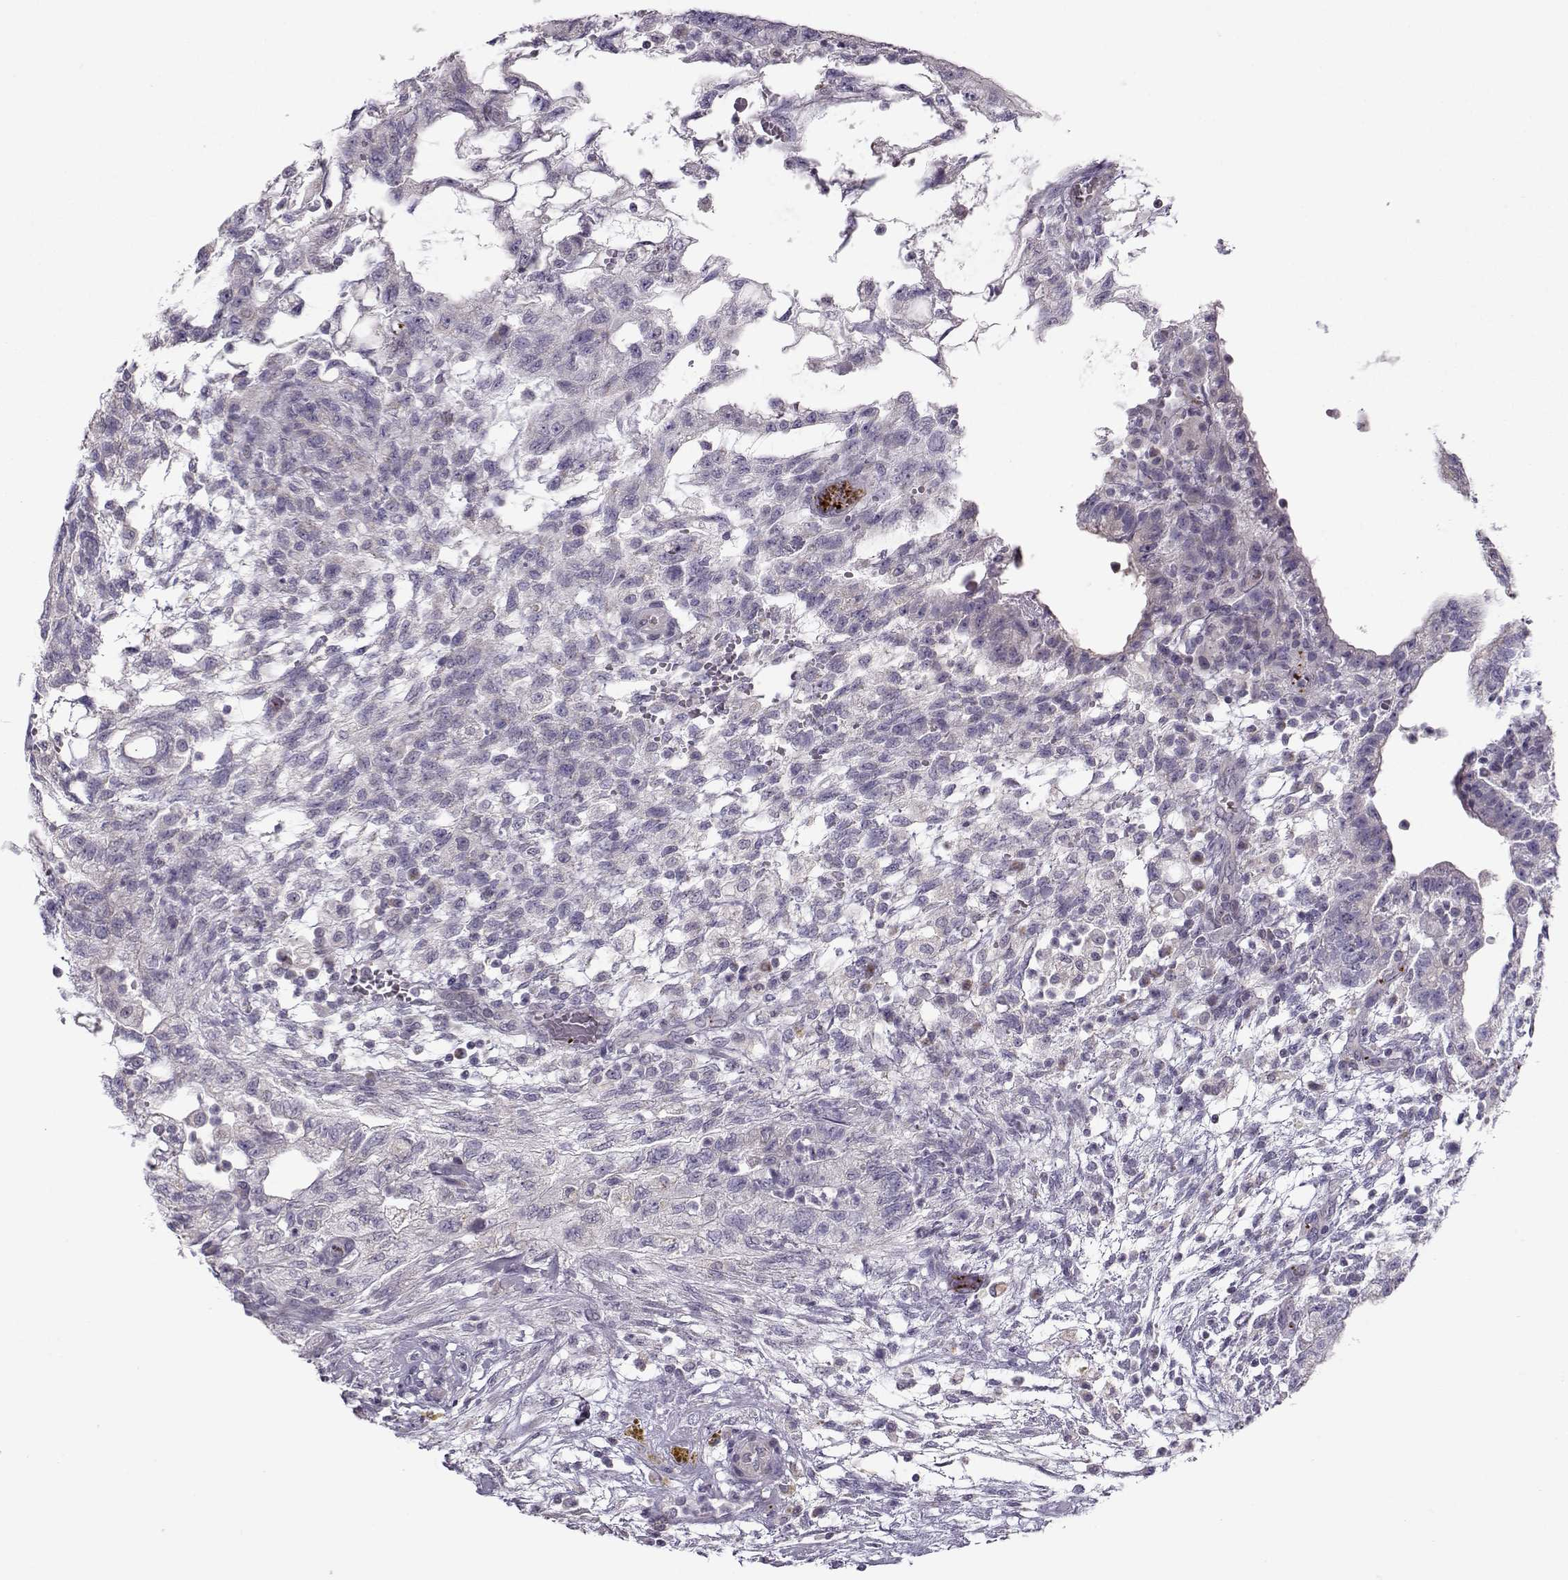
{"staining": {"intensity": "negative", "quantity": "none", "location": "none"}, "tissue": "testis cancer", "cell_type": "Tumor cells", "image_type": "cancer", "snomed": [{"axis": "morphology", "description": "Carcinoma, Embryonal, NOS"}, {"axis": "topography", "description": "Testis"}], "caption": "The image demonstrates no significant staining in tumor cells of testis cancer (embryonal carcinoma).", "gene": "KLF17", "patient": {"sex": "male", "age": 32}}